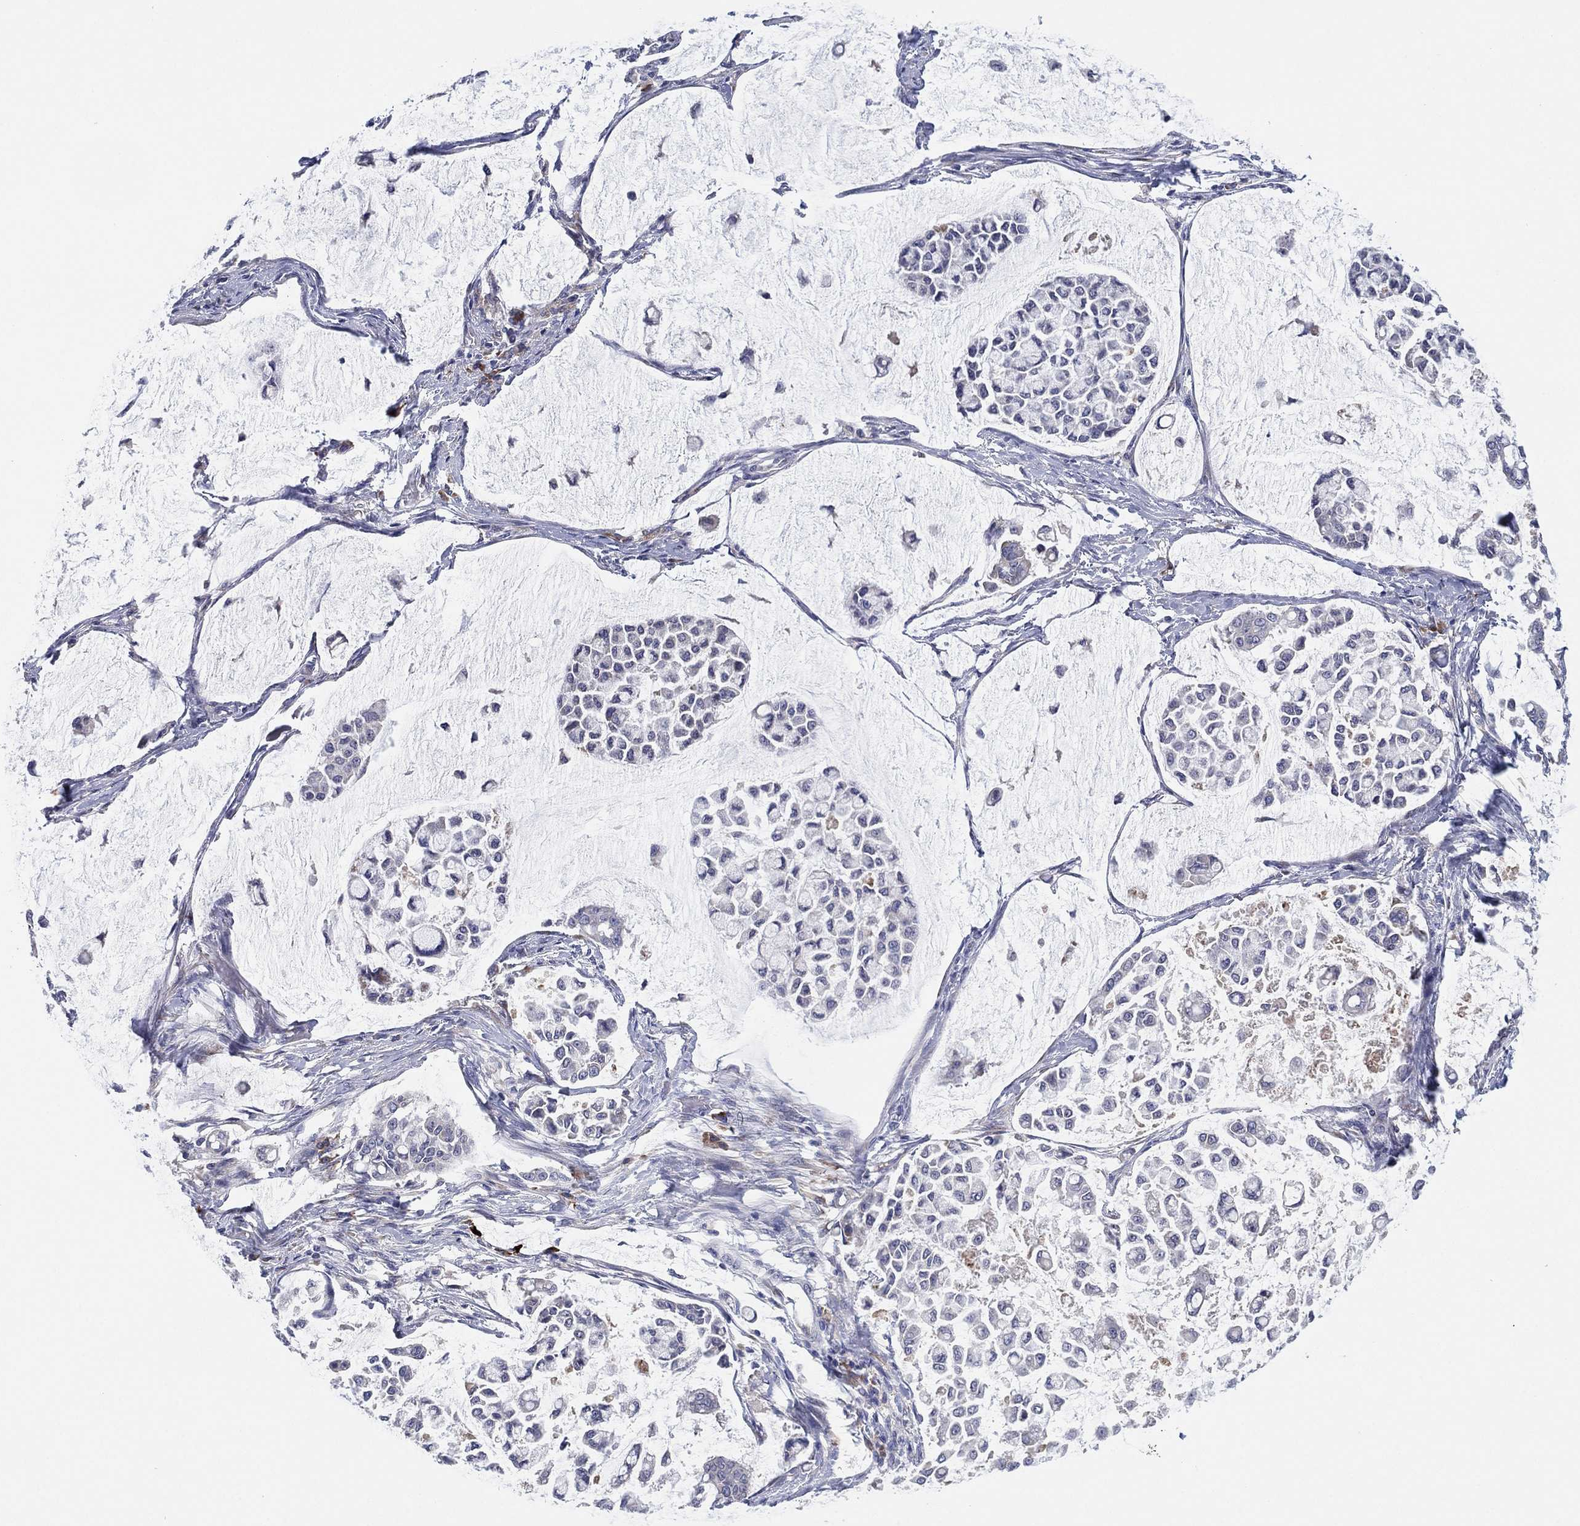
{"staining": {"intensity": "negative", "quantity": "none", "location": "none"}, "tissue": "stomach cancer", "cell_type": "Tumor cells", "image_type": "cancer", "snomed": [{"axis": "morphology", "description": "Adenocarcinoma, NOS"}, {"axis": "topography", "description": "Stomach"}], "caption": "Stomach cancer stained for a protein using immunohistochemistry shows no expression tumor cells.", "gene": "TMEM40", "patient": {"sex": "male", "age": 82}}